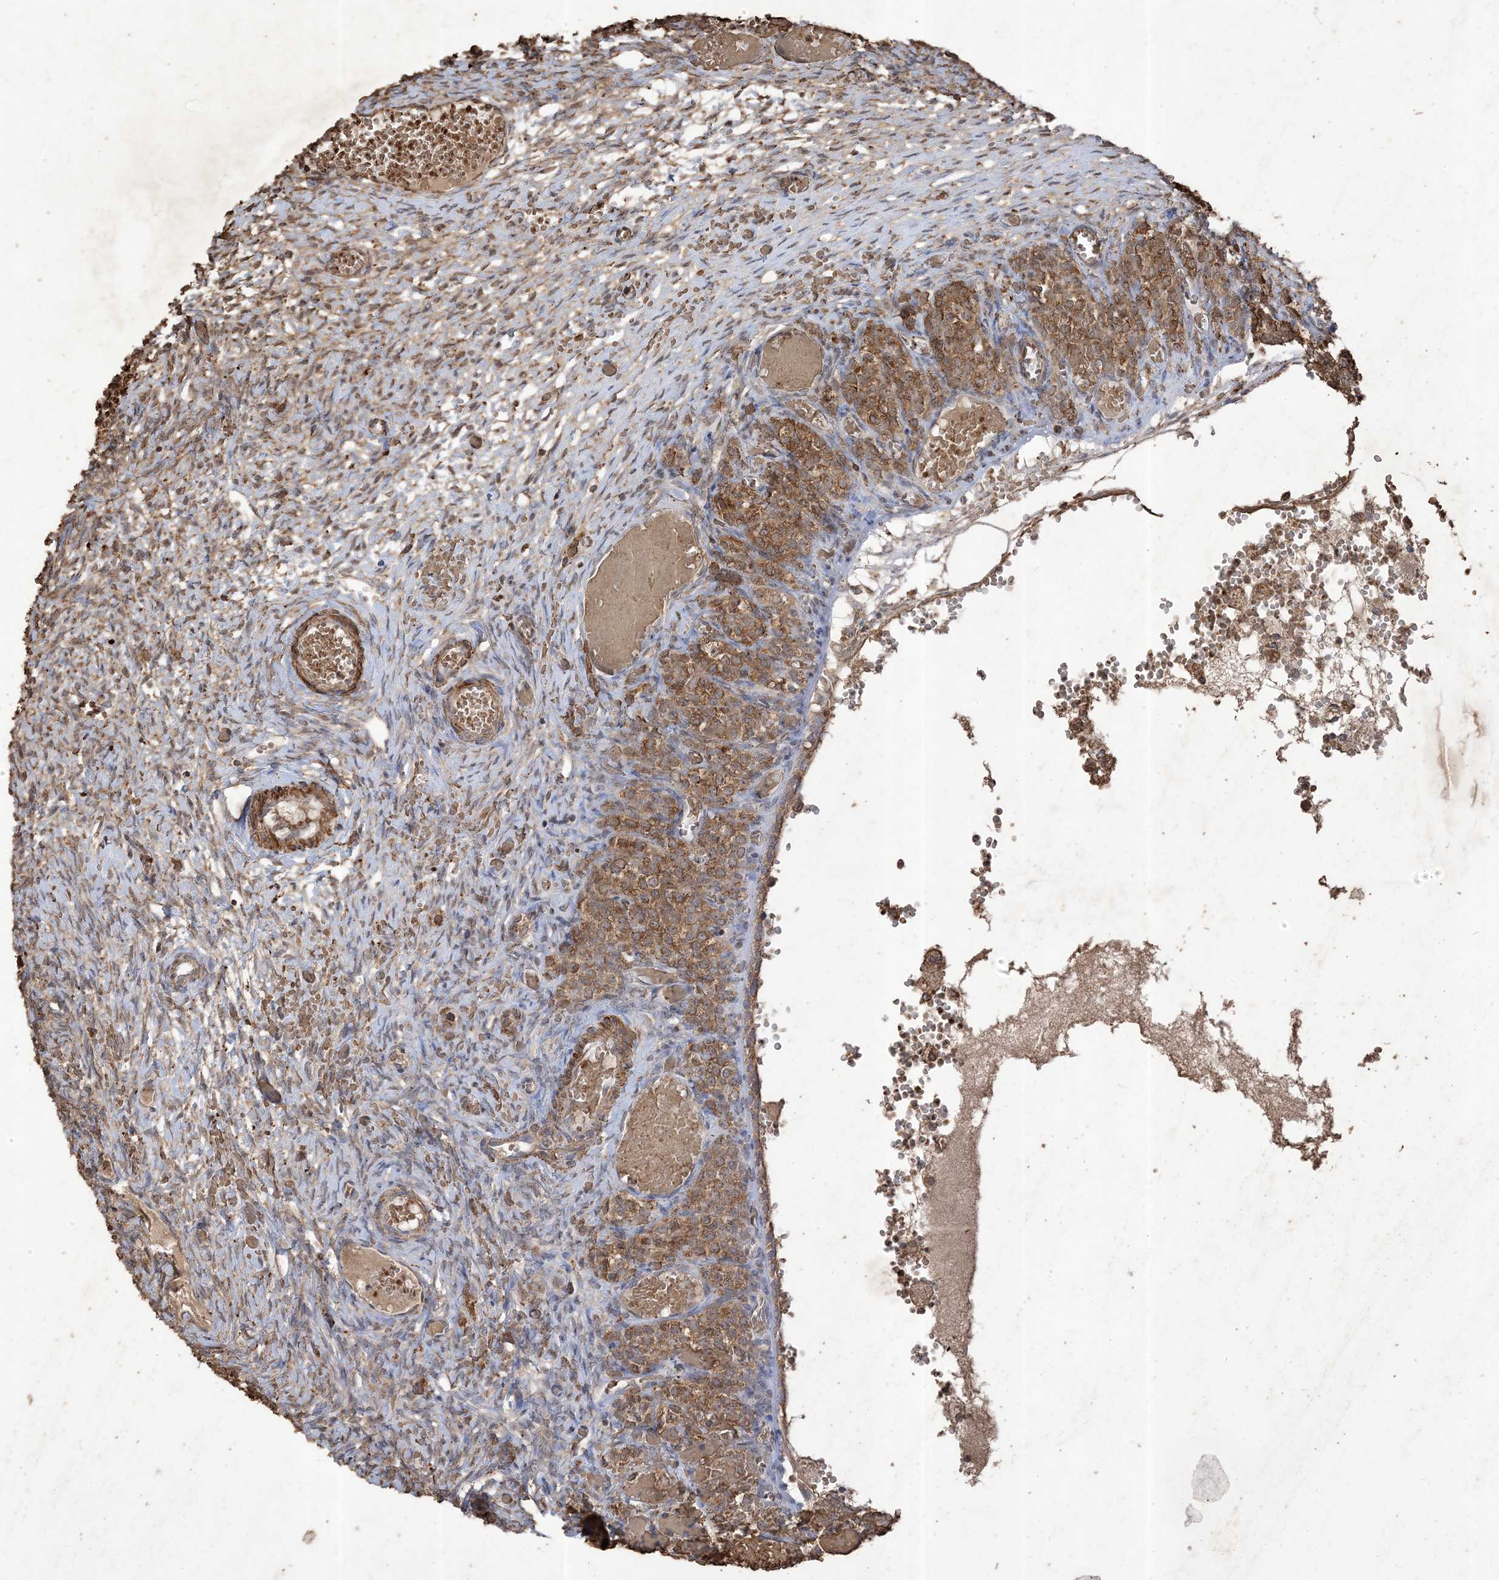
{"staining": {"intensity": "moderate", "quantity": "25%-75%", "location": "cytoplasmic/membranous"}, "tissue": "ovary", "cell_type": "Ovarian stroma cells", "image_type": "normal", "snomed": [{"axis": "morphology", "description": "Adenocarcinoma, NOS"}, {"axis": "topography", "description": "Endometrium"}], "caption": "Immunohistochemical staining of benign ovary reveals 25%-75% levels of moderate cytoplasmic/membranous protein staining in about 25%-75% of ovarian stroma cells.", "gene": "HPS4", "patient": {"sex": "female", "age": 32}}